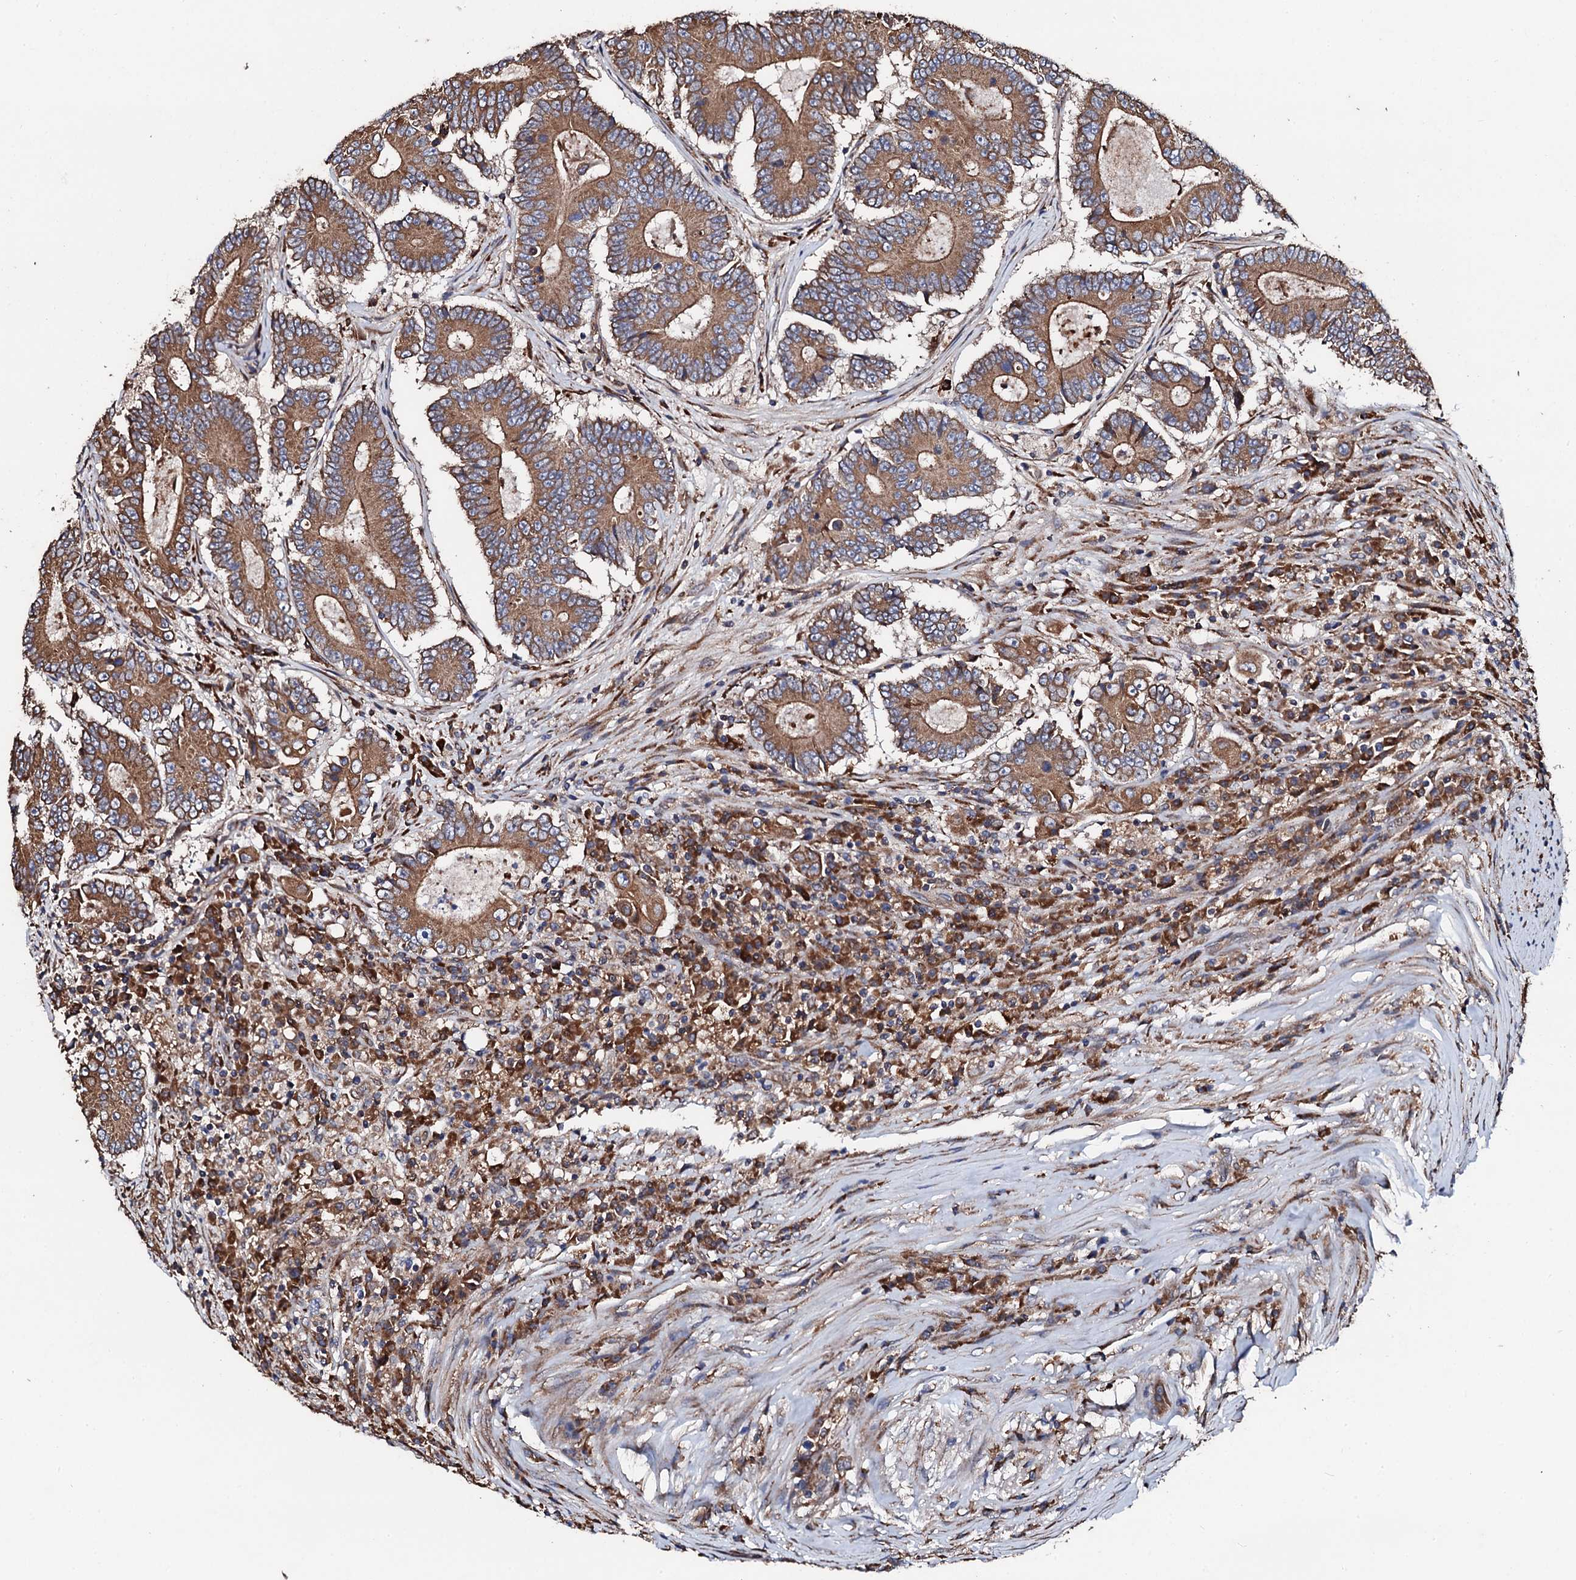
{"staining": {"intensity": "moderate", "quantity": ">75%", "location": "cytoplasmic/membranous"}, "tissue": "colorectal cancer", "cell_type": "Tumor cells", "image_type": "cancer", "snomed": [{"axis": "morphology", "description": "Adenocarcinoma, NOS"}, {"axis": "topography", "description": "Colon"}], "caption": "Immunohistochemistry photomicrograph of colorectal cancer stained for a protein (brown), which exhibits medium levels of moderate cytoplasmic/membranous positivity in about >75% of tumor cells.", "gene": "CKAP5", "patient": {"sex": "male", "age": 83}}